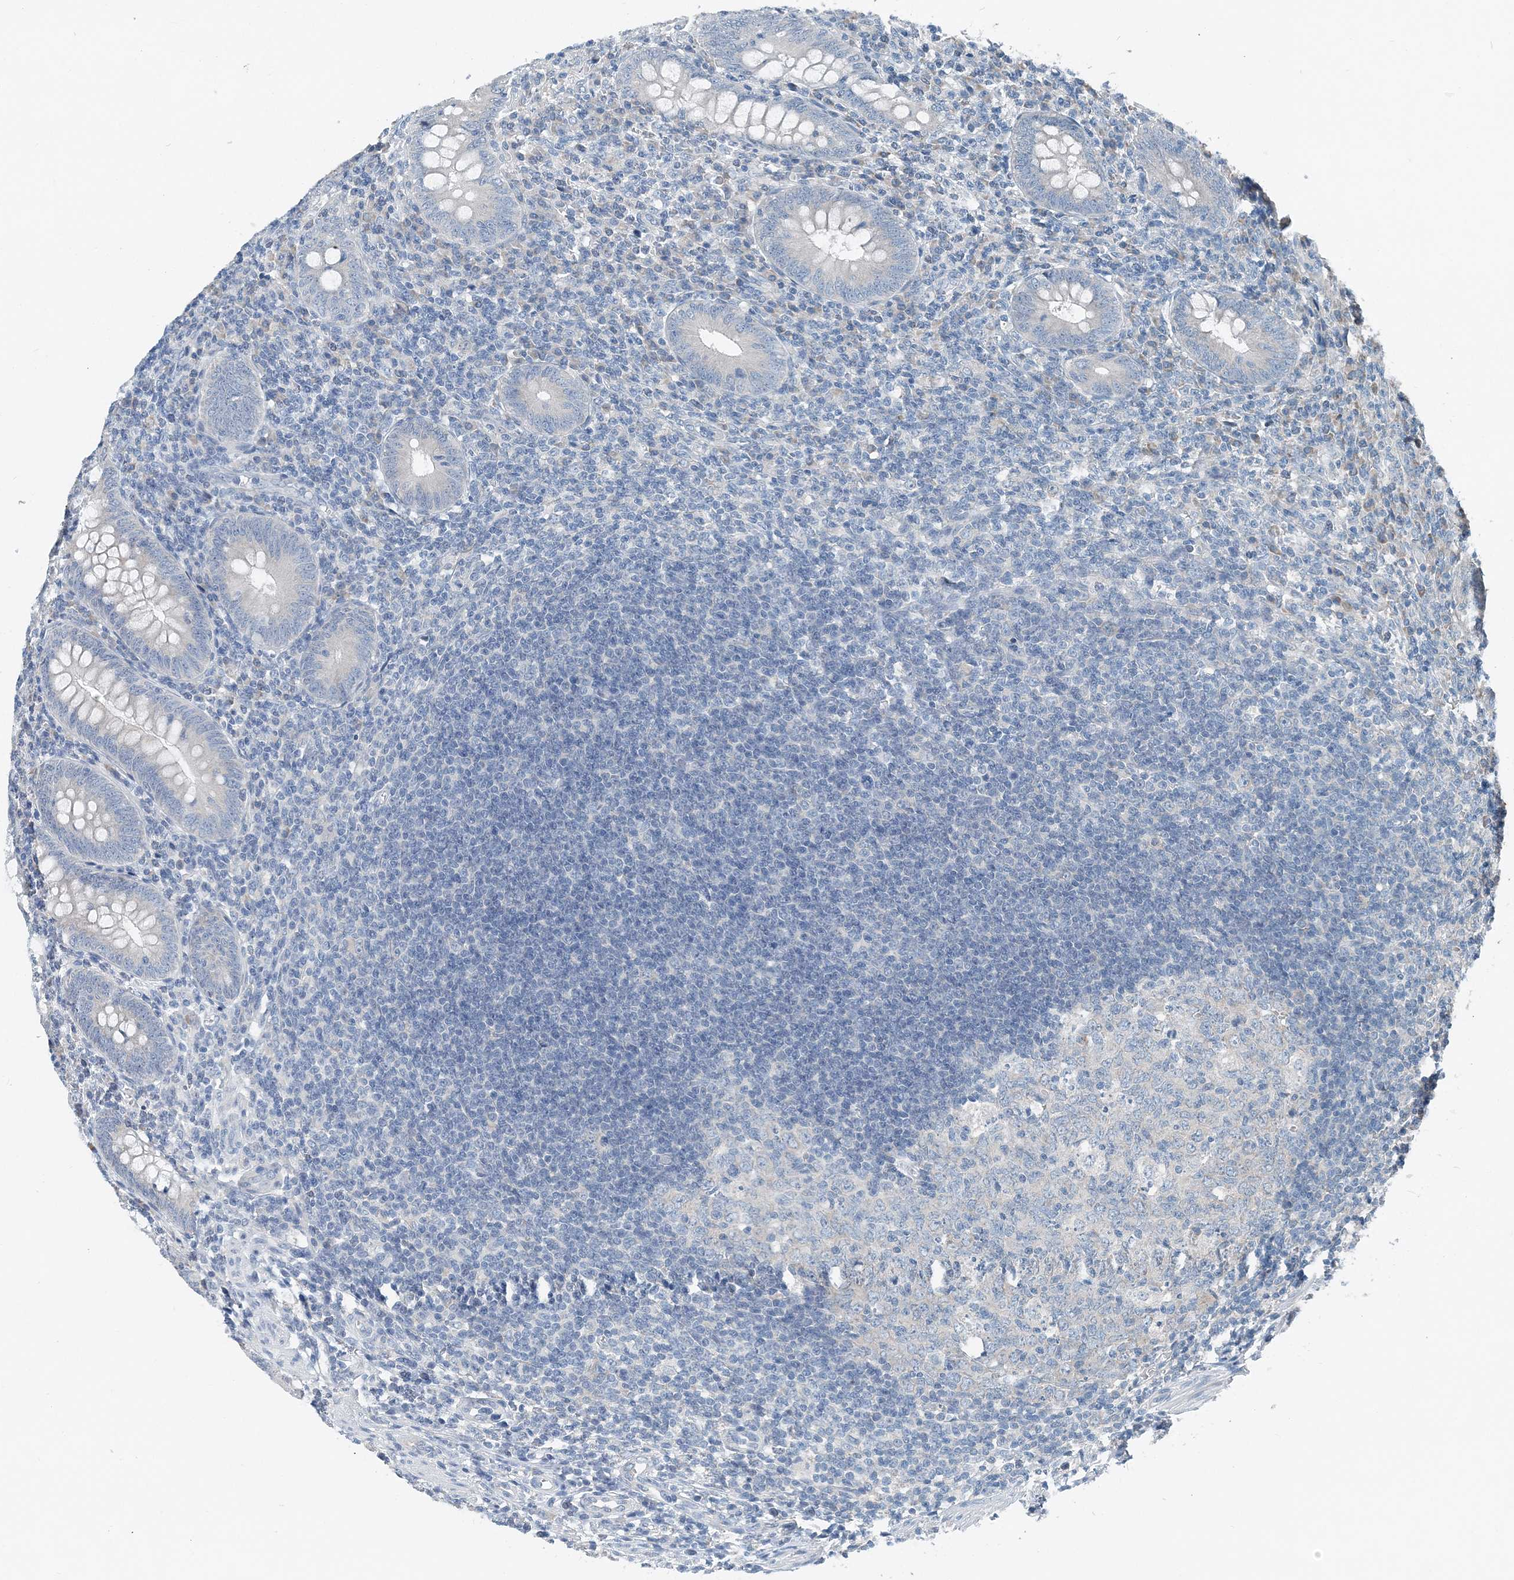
{"staining": {"intensity": "negative", "quantity": "none", "location": "none"}, "tissue": "appendix", "cell_type": "Glandular cells", "image_type": "normal", "snomed": [{"axis": "morphology", "description": "Normal tissue, NOS"}, {"axis": "topography", "description": "Appendix"}], "caption": "Benign appendix was stained to show a protein in brown. There is no significant positivity in glandular cells. (Brightfield microscopy of DAB IHC at high magnification).", "gene": "EEF1A2", "patient": {"sex": "male", "age": 14}}